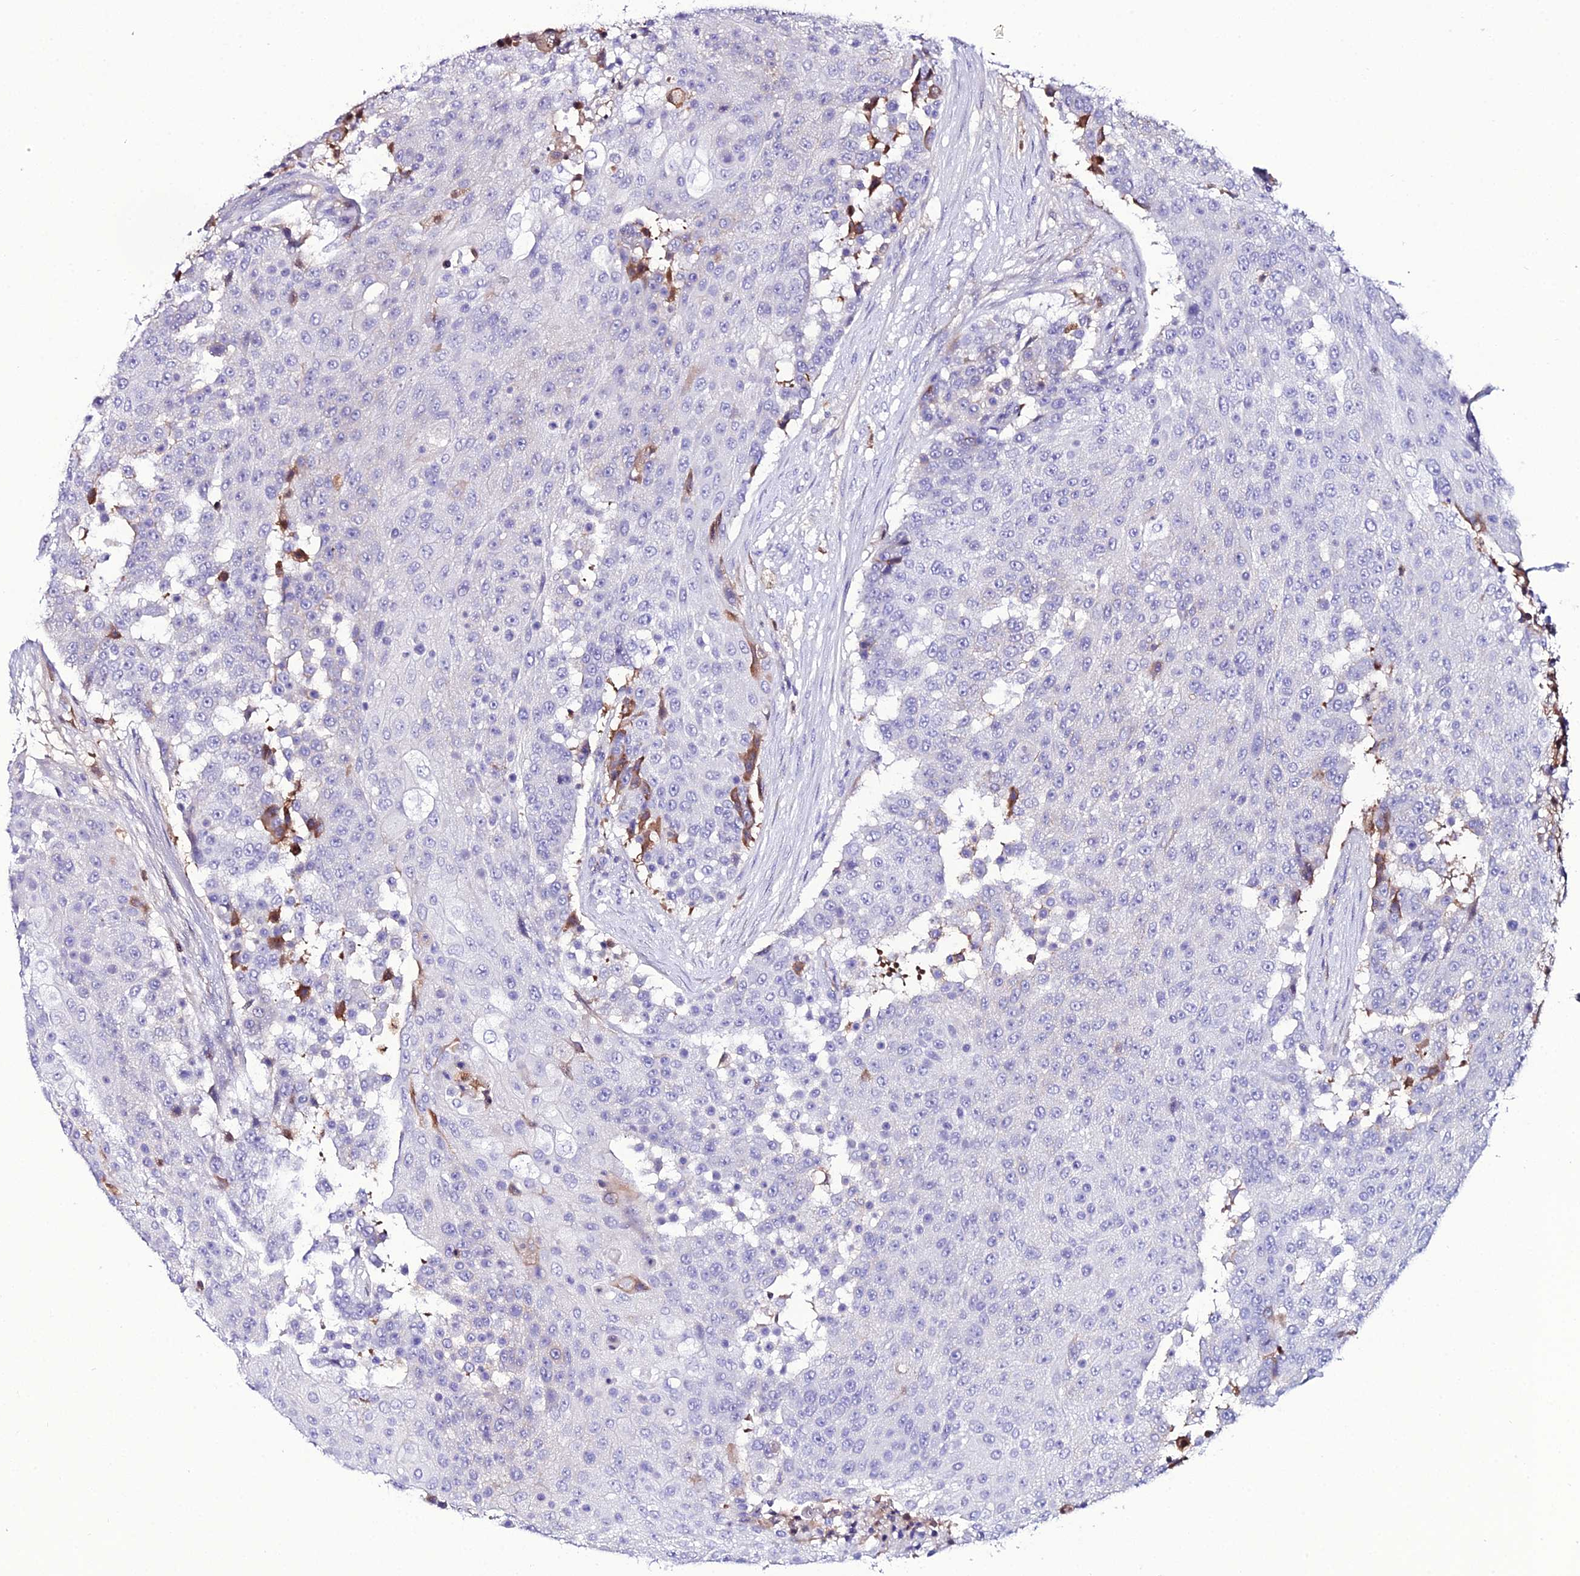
{"staining": {"intensity": "strong", "quantity": "<25%", "location": "cytoplasmic/membranous"}, "tissue": "urothelial cancer", "cell_type": "Tumor cells", "image_type": "cancer", "snomed": [{"axis": "morphology", "description": "Urothelial carcinoma, High grade"}, {"axis": "topography", "description": "Urinary bladder"}], "caption": "An immunohistochemistry (IHC) photomicrograph of tumor tissue is shown. Protein staining in brown highlights strong cytoplasmic/membranous positivity in high-grade urothelial carcinoma within tumor cells.", "gene": "DEFB132", "patient": {"sex": "female", "age": 63}}